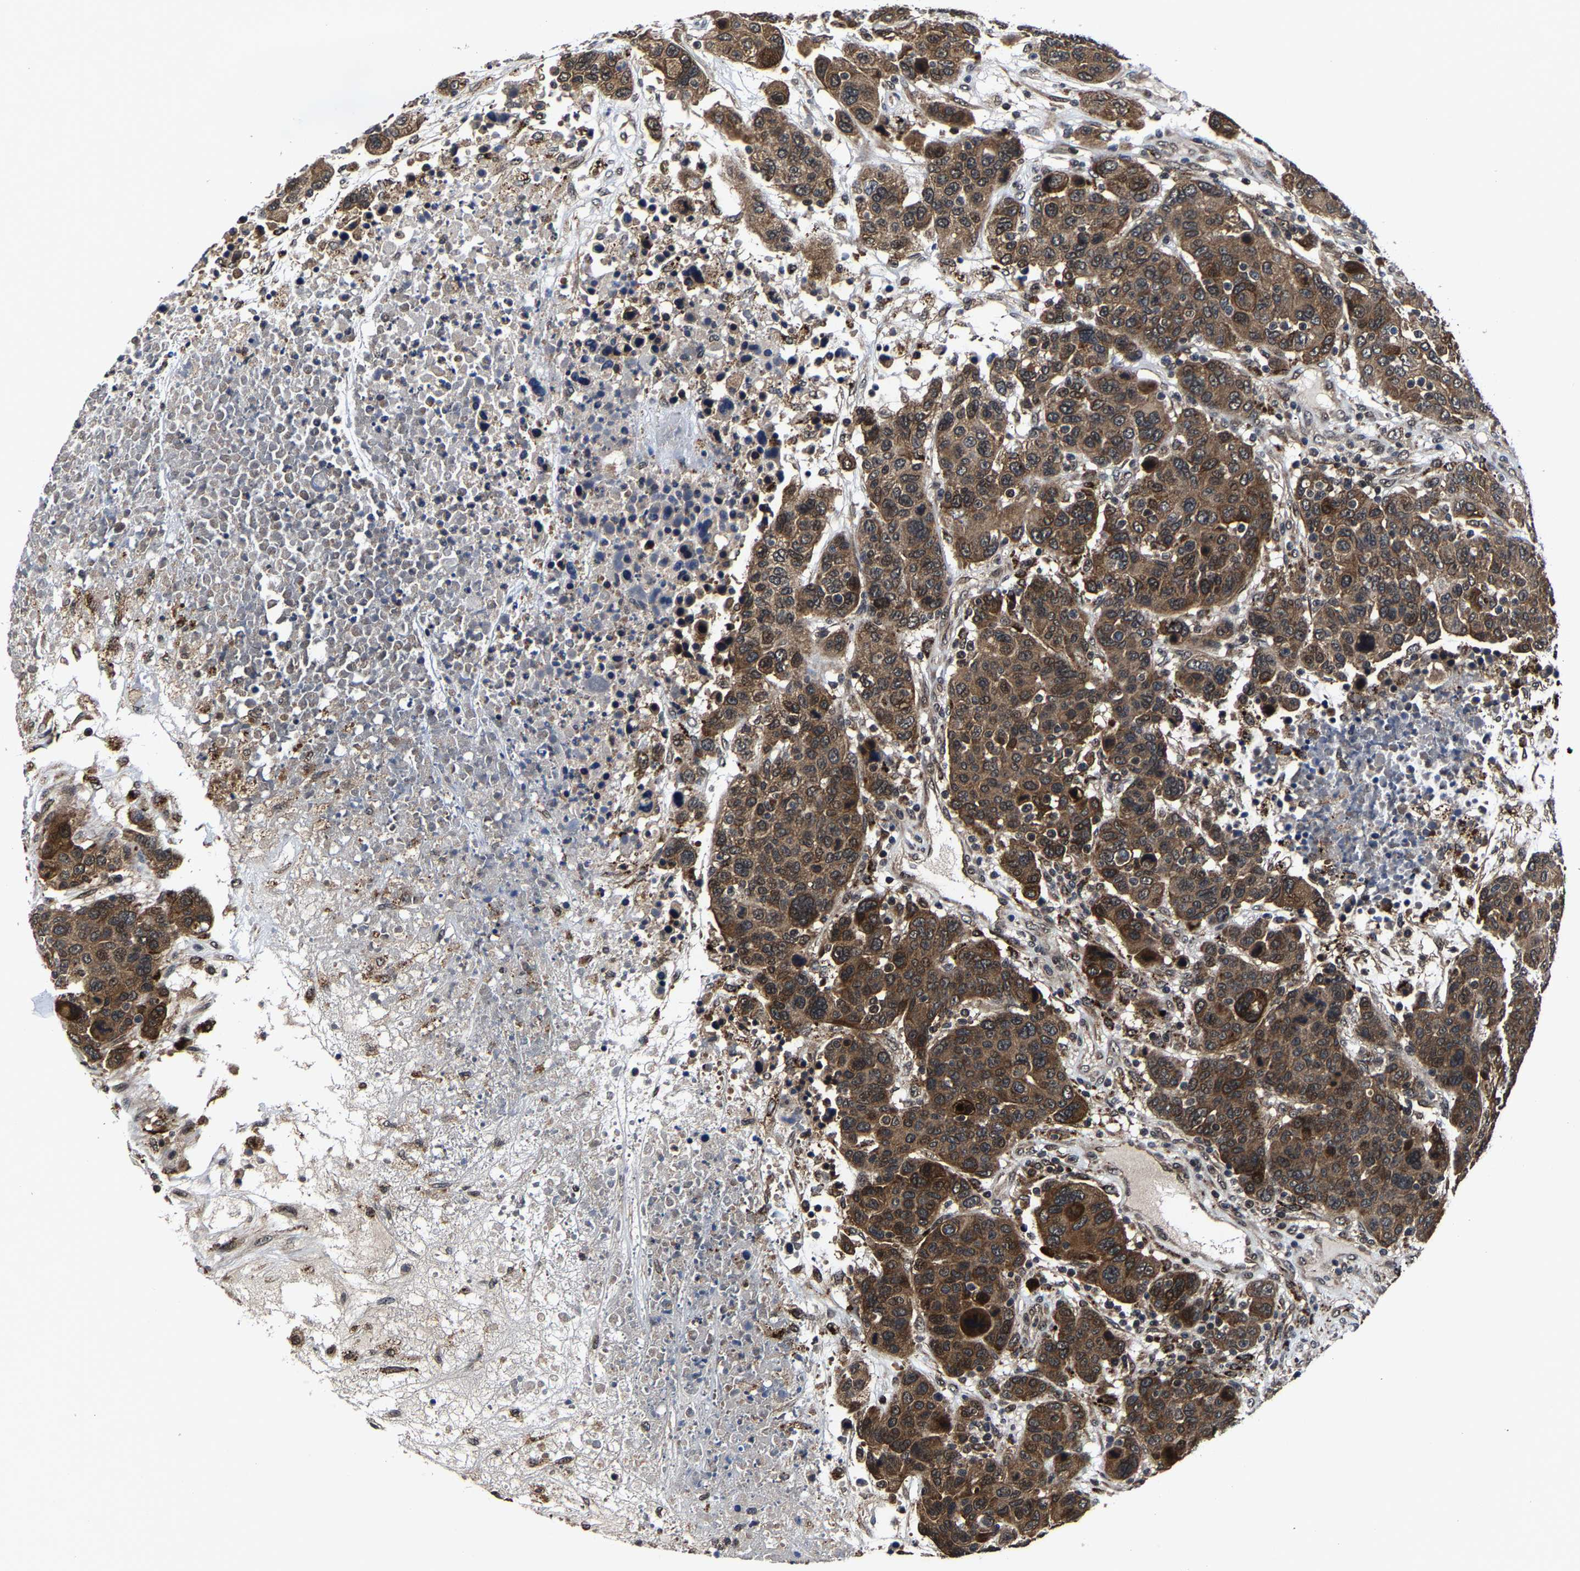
{"staining": {"intensity": "moderate", "quantity": ">75%", "location": "cytoplasmic/membranous"}, "tissue": "breast cancer", "cell_type": "Tumor cells", "image_type": "cancer", "snomed": [{"axis": "morphology", "description": "Duct carcinoma"}, {"axis": "topography", "description": "Breast"}], "caption": "Immunohistochemical staining of breast cancer shows medium levels of moderate cytoplasmic/membranous positivity in about >75% of tumor cells.", "gene": "ZCCHC7", "patient": {"sex": "female", "age": 37}}